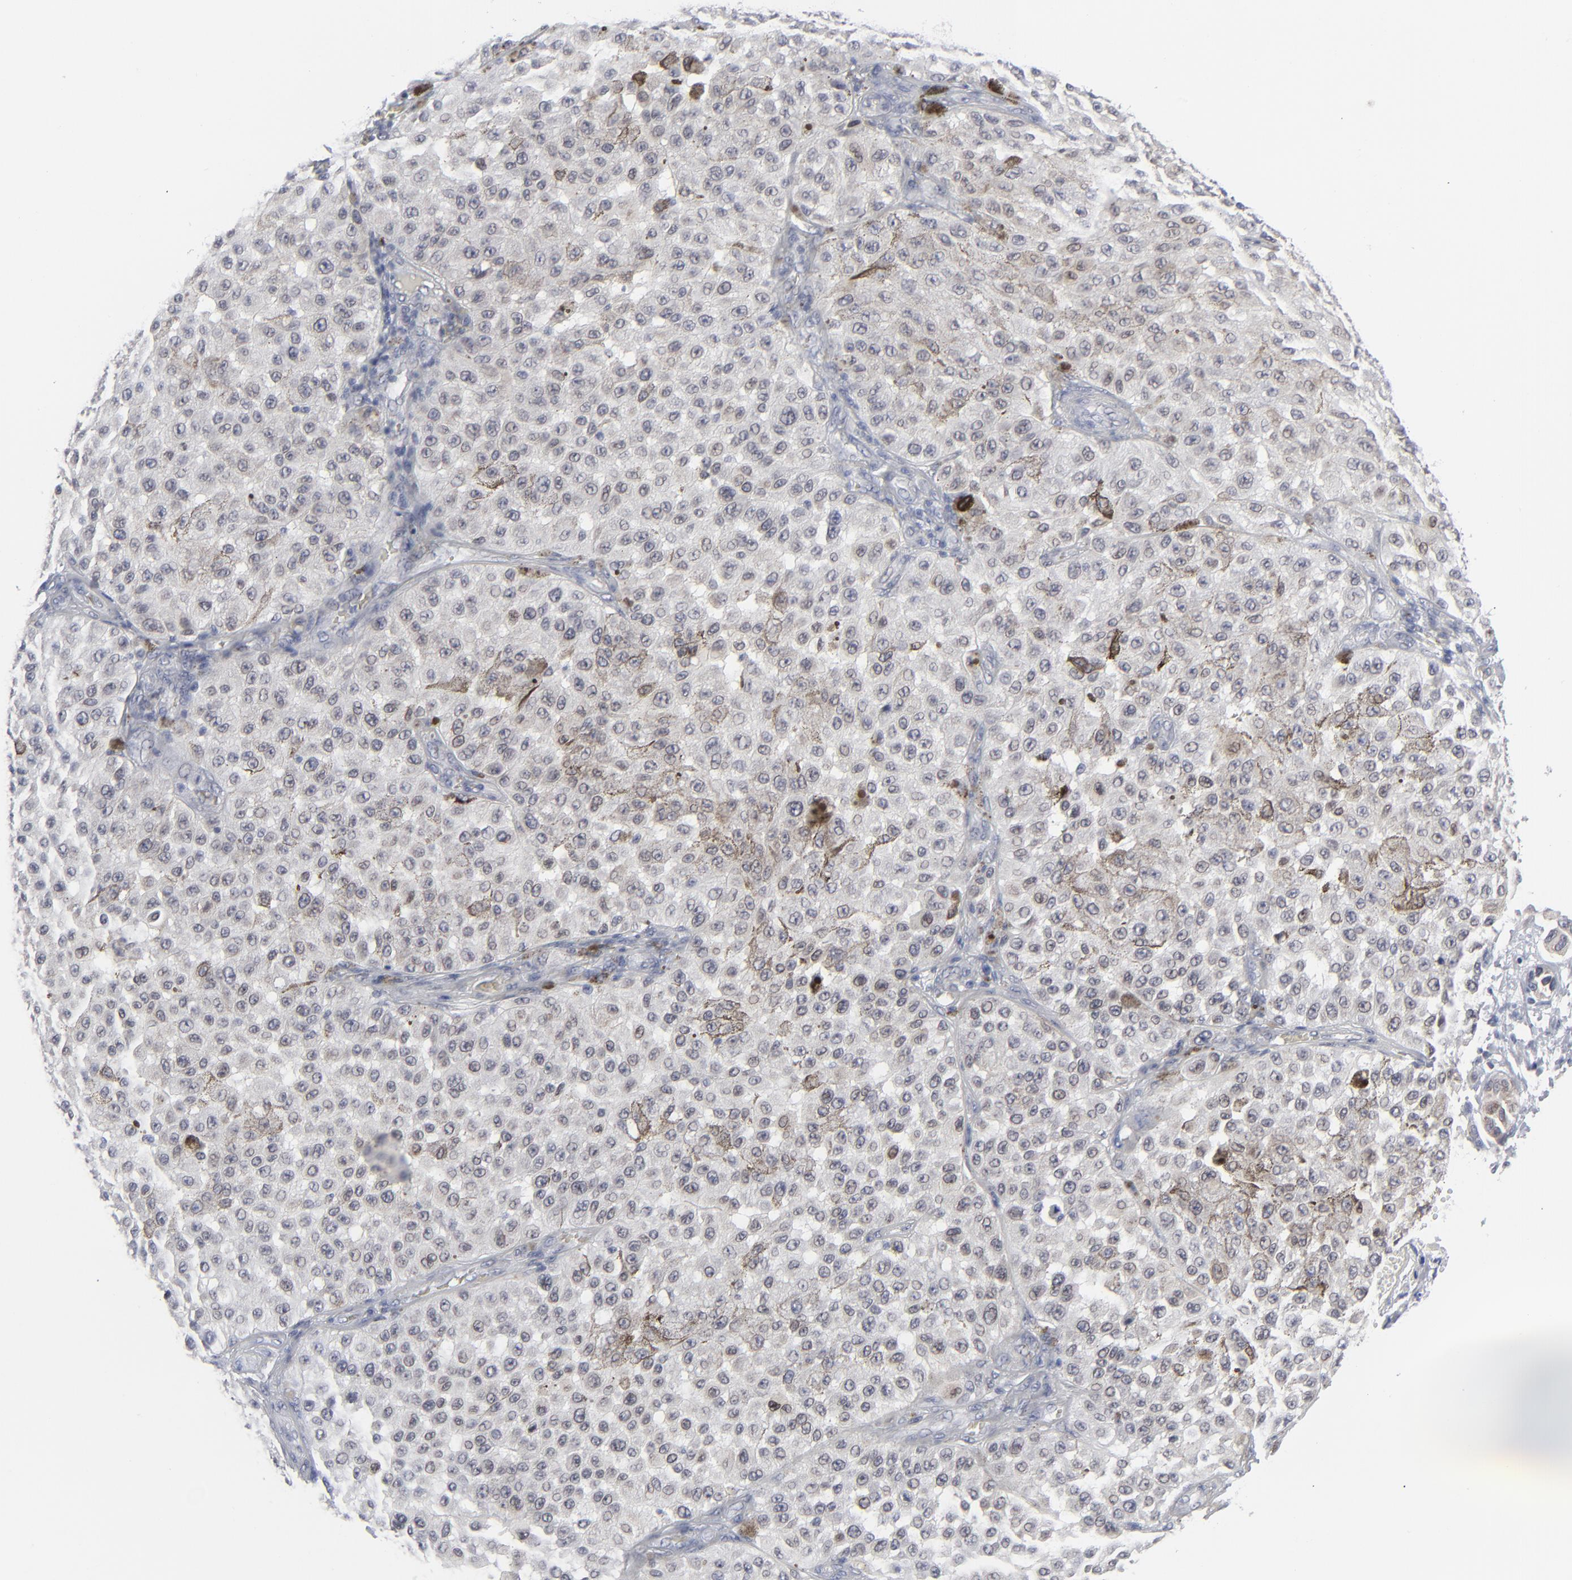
{"staining": {"intensity": "negative", "quantity": "none", "location": "none"}, "tissue": "melanoma", "cell_type": "Tumor cells", "image_type": "cancer", "snomed": [{"axis": "morphology", "description": "Malignant melanoma, NOS"}, {"axis": "topography", "description": "Skin"}], "caption": "Immunohistochemistry (IHC) micrograph of melanoma stained for a protein (brown), which reveals no staining in tumor cells.", "gene": "NUP88", "patient": {"sex": "female", "age": 64}}